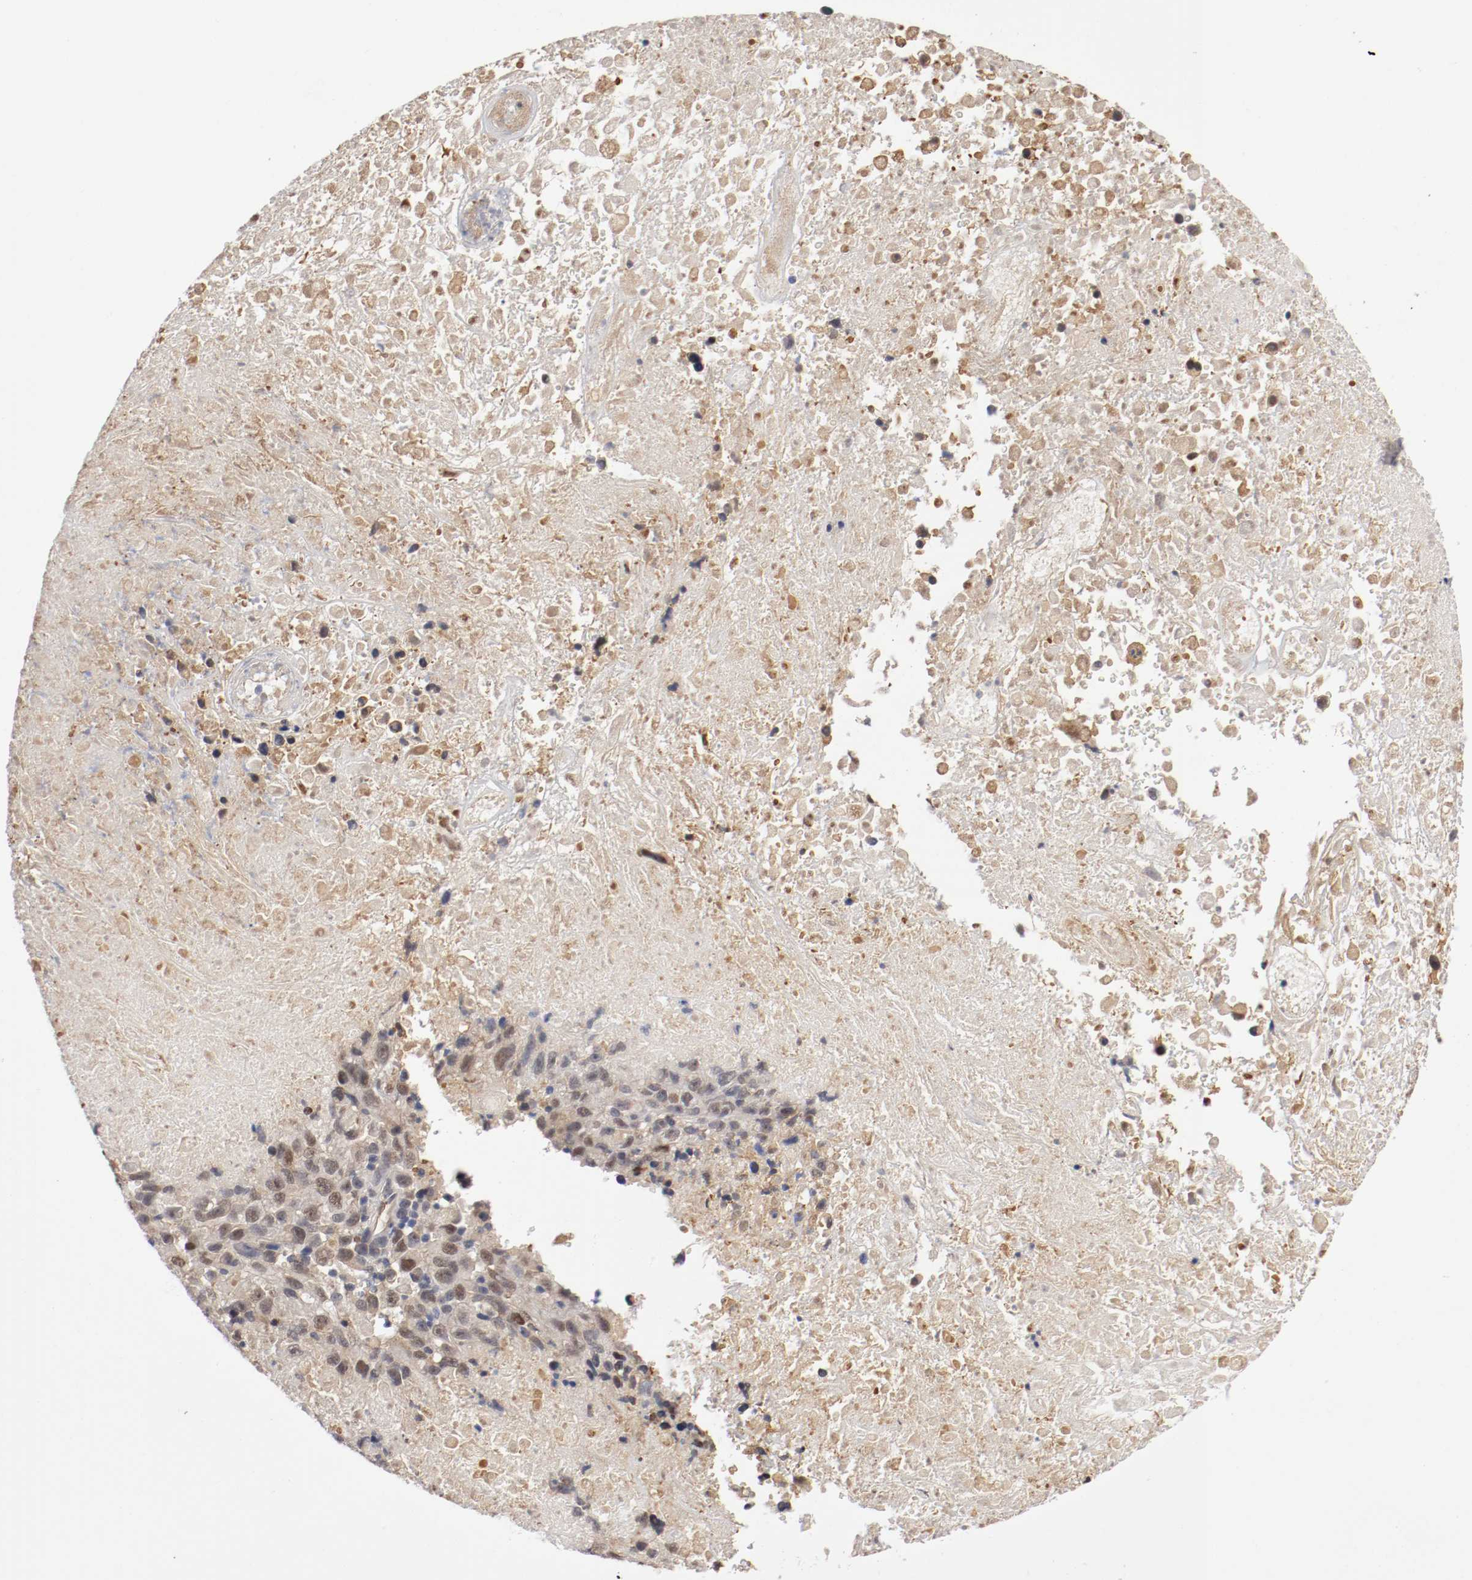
{"staining": {"intensity": "weak", "quantity": ">75%", "location": "nuclear"}, "tissue": "melanoma", "cell_type": "Tumor cells", "image_type": "cancer", "snomed": [{"axis": "morphology", "description": "Malignant melanoma, Metastatic site"}, {"axis": "topography", "description": "Cerebral cortex"}], "caption": "Malignant melanoma (metastatic site) was stained to show a protein in brown. There is low levels of weak nuclear staining in about >75% of tumor cells. Using DAB (3,3'-diaminobenzidine) (brown) and hematoxylin (blue) stains, captured at high magnification using brightfield microscopy.", "gene": "DNMT3B", "patient": {"sex": "female", "age": 52}}